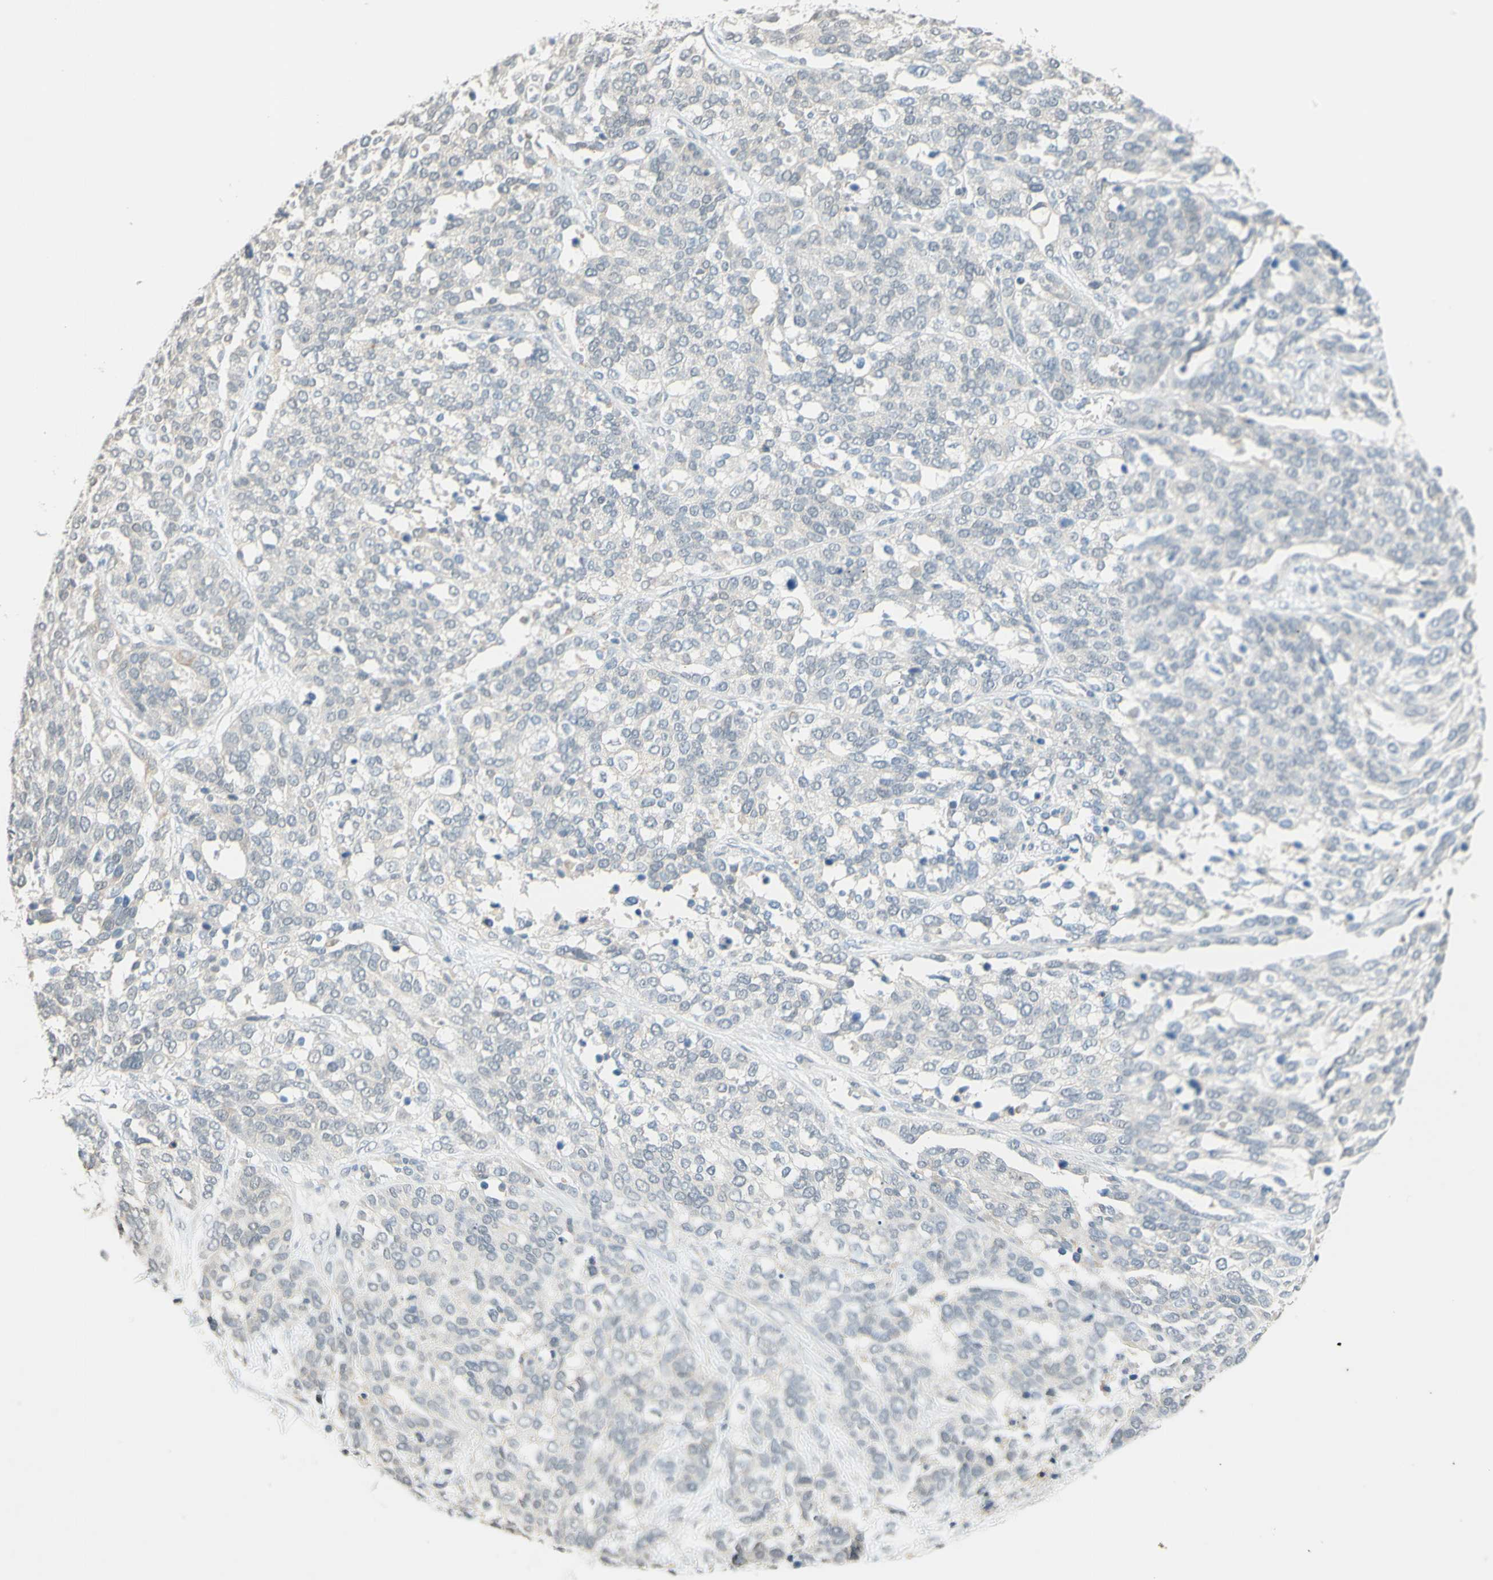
{"staining": {"intensity": "weak", "quantity": "<25%", "location": "cytoplasmic/membranous"}, "tissue": "ovarian cancer", "cell_type": "Tumor cells", "image_type": "cancer", "snomed": [{"axis": "morphology", "description": "Cystadenocarcinoma, serous, NOS"}, {"axis": "topography", "description": "Ovary"}], "caption": "High magnification brightfield microscopy of serous cystadenocarcinoma (ovarian) stained with DAB (brown) and counterstained with hematoxylin (blue): tumor cells show no significant expression.", "gene": "MAG", "patient": {"sex": "female", "age": 44}}